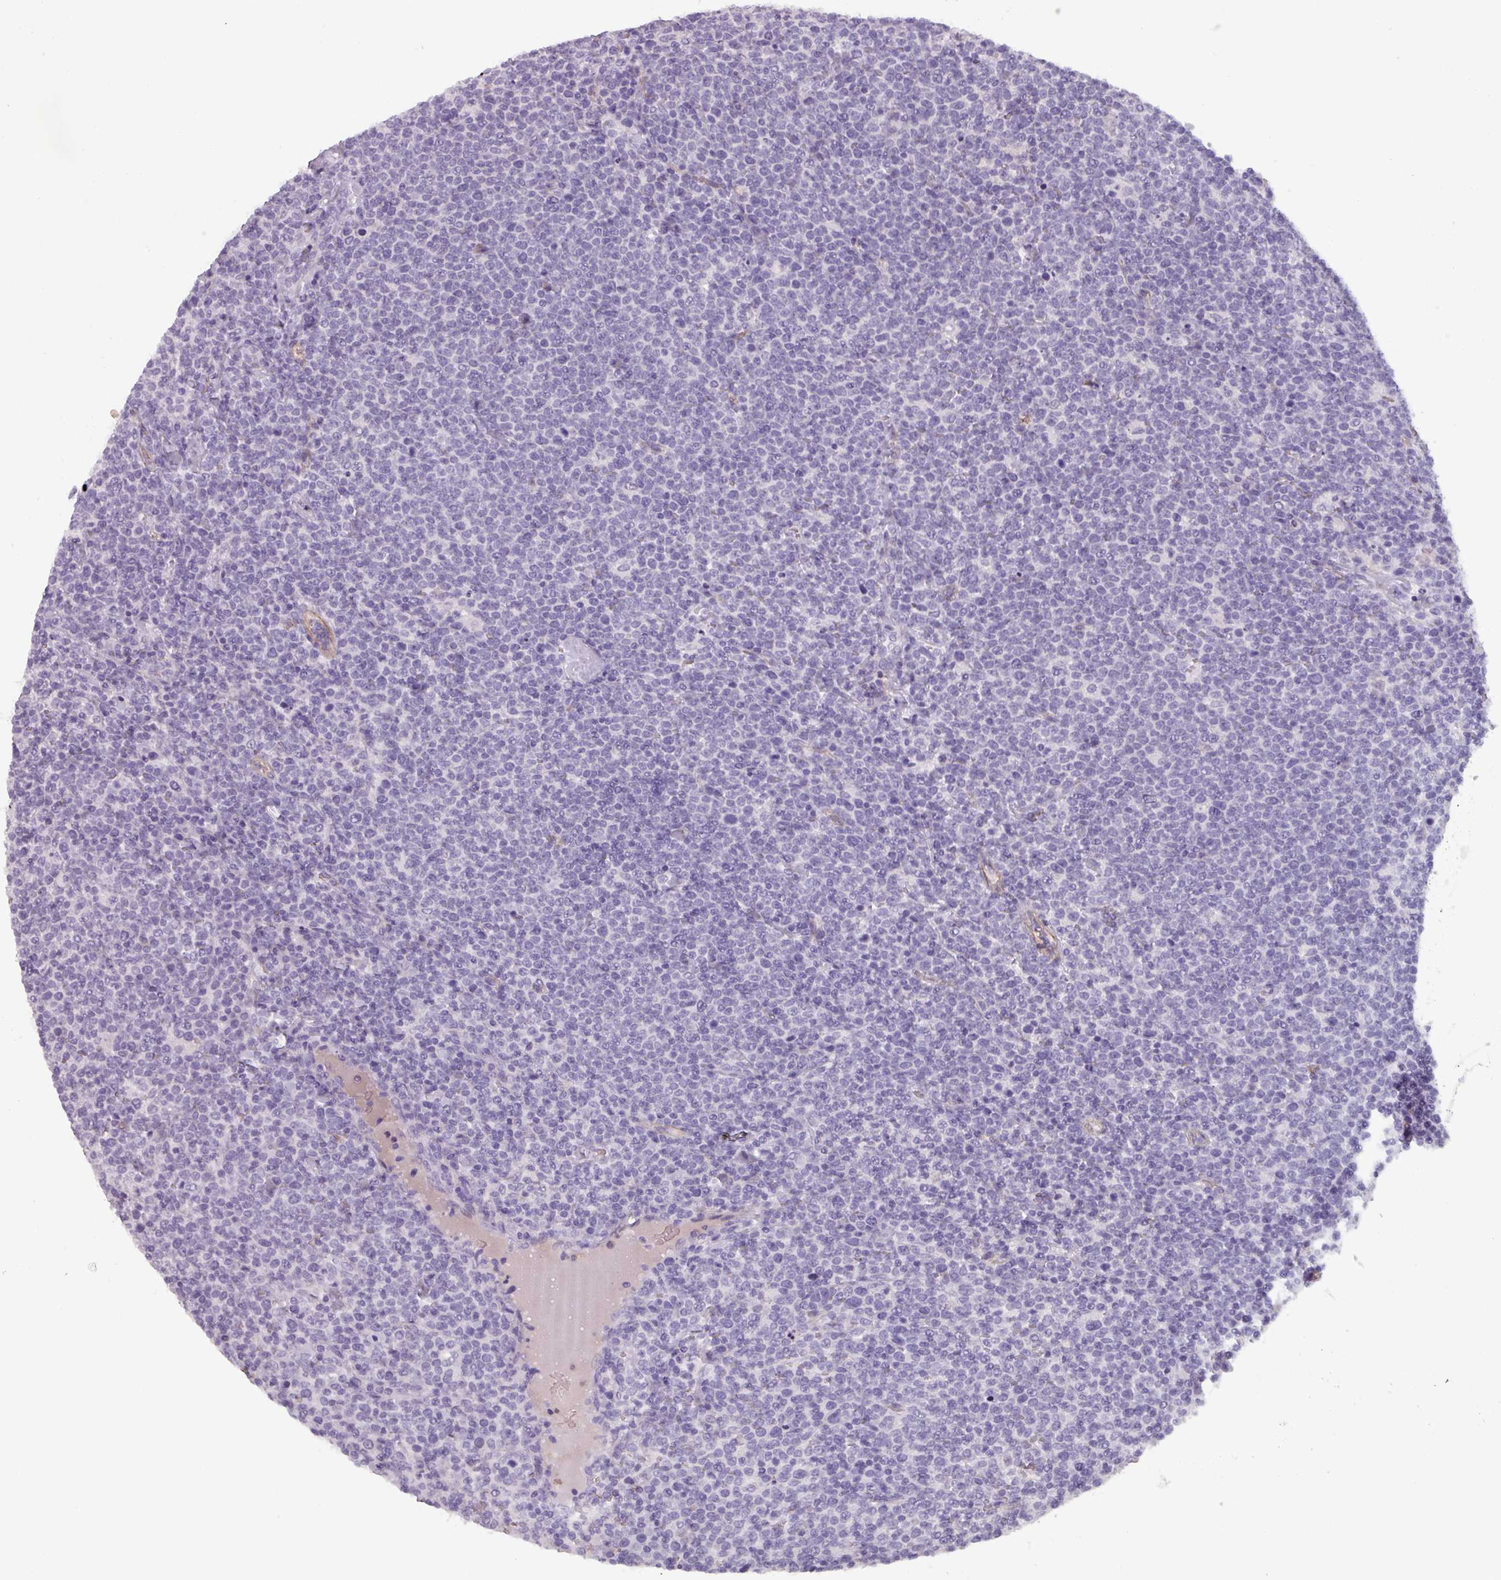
{"staining": {"intensity": "negative", "quantity": "none", "location": "none"}, "tissue": "lymphoma", "cell_type": "Tumor cells", "image_type": "cancer", "snomed": [{"axis": "morphology", "description": "Malignant lymphoma, non-Hodgkin's type, High grade"}, {"axis": "topography", "description": "Lymph node"}], "caption": "The image reveals no significant expression in tumor cells of lymphoma.", "gene": "AREL1", "patient": {"sex": "male", "age": 61}}